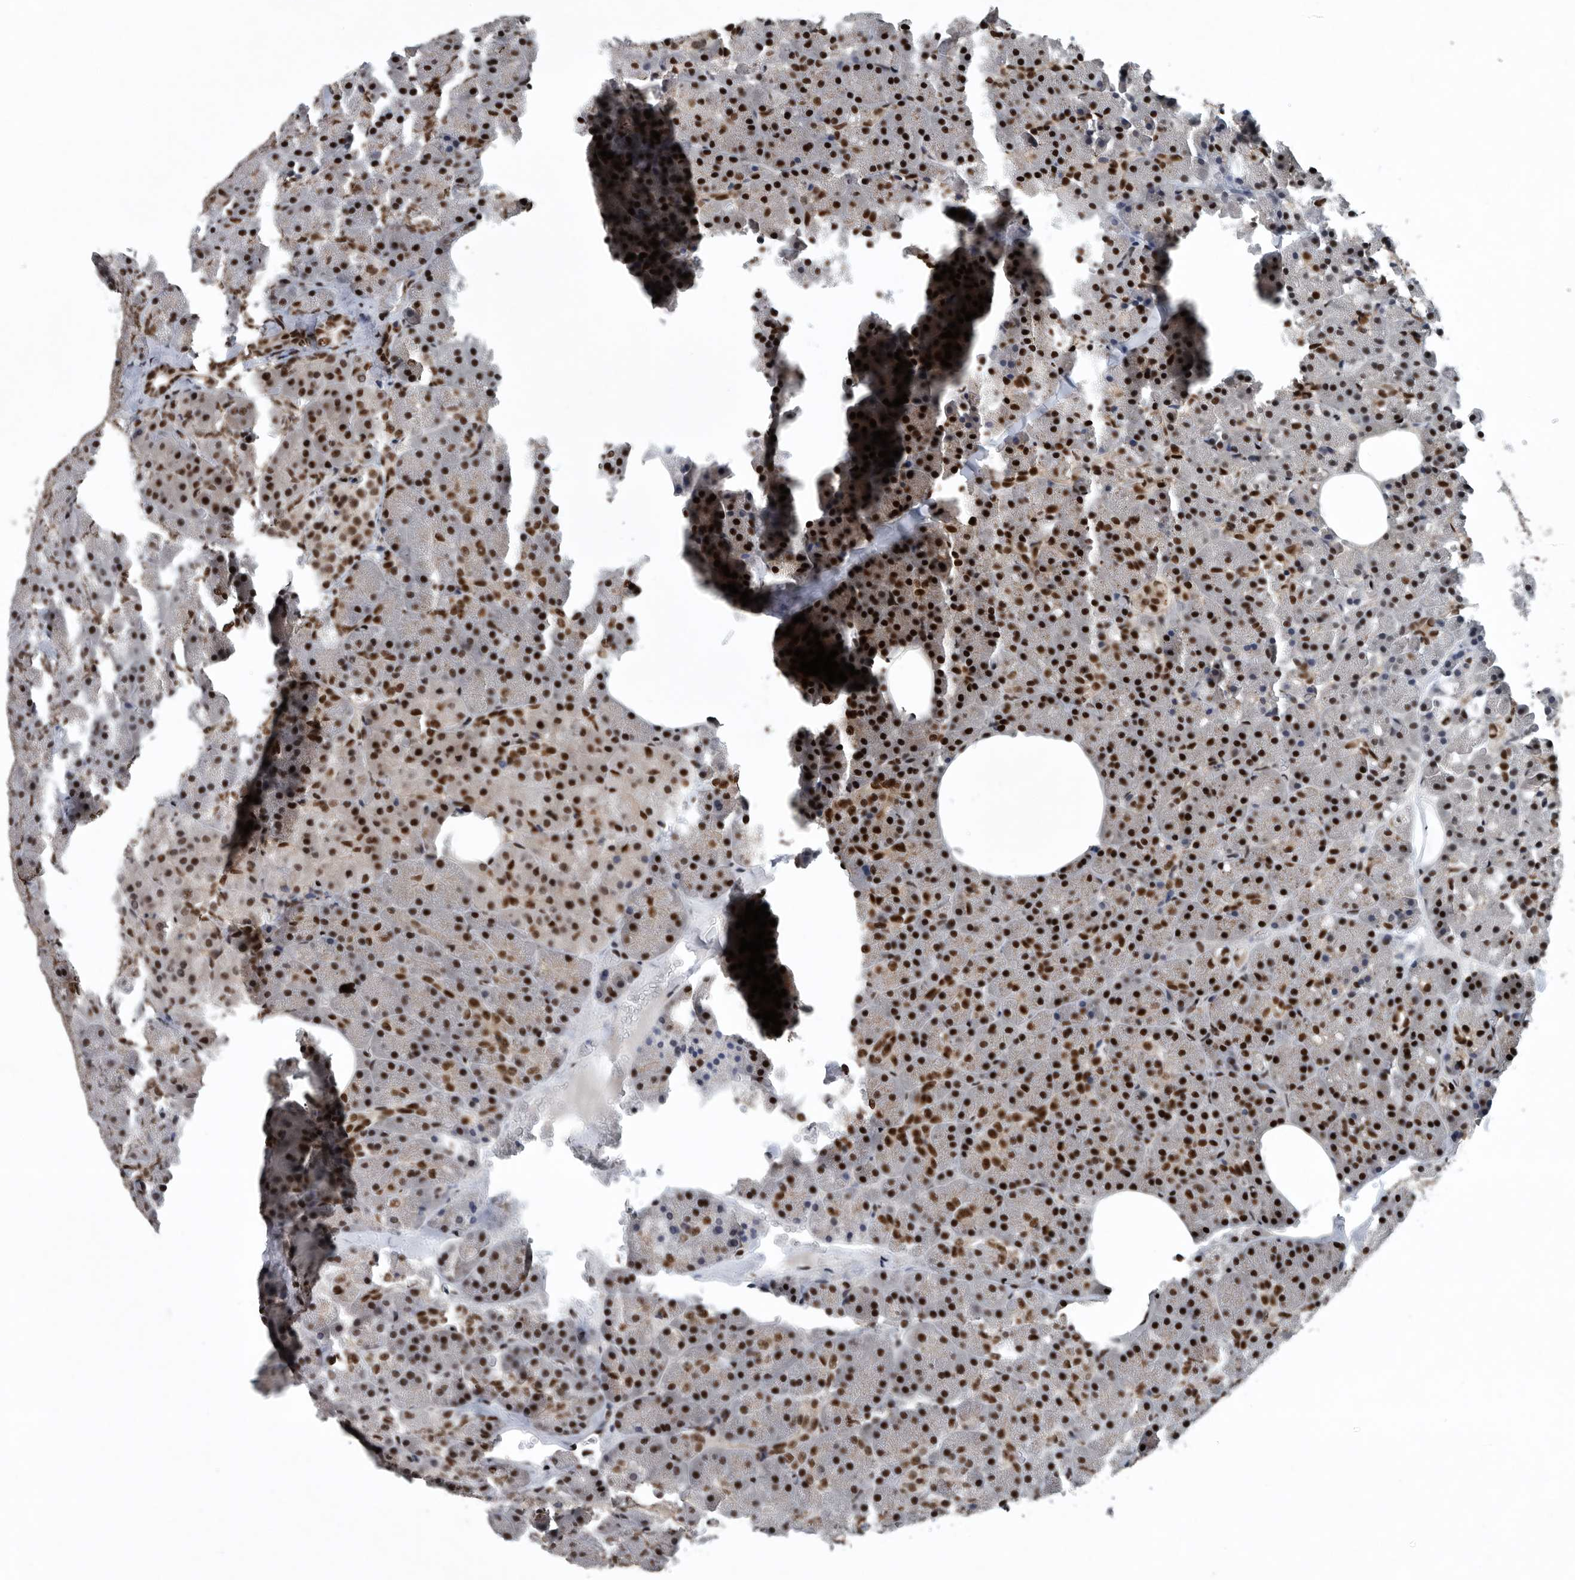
{"staining": {"intensity": "strong", "quantity": ">75%", "location": "nuclear"}, "tissue": "pancreas", "cell_type": "Exocrine glandular cells", "image_type": "normal", "snomed": [{"axis": "morphology", "description": "Normal tissue, NOS"}, {"axis": "morphology", "description": "Carcinoid, malignant, NOS"}, {"axis": "topography", "description": "Pancreas"}], "caption": "Exocrine glandular cells reveal high levels of strong nuclear expression in approximately >75% of cells in benign pancreas. Ihc stains the protein in brown and the nuclei are stained blue.", "gene": "SENP7", "patient": {"sex": "female", "age": 35}}